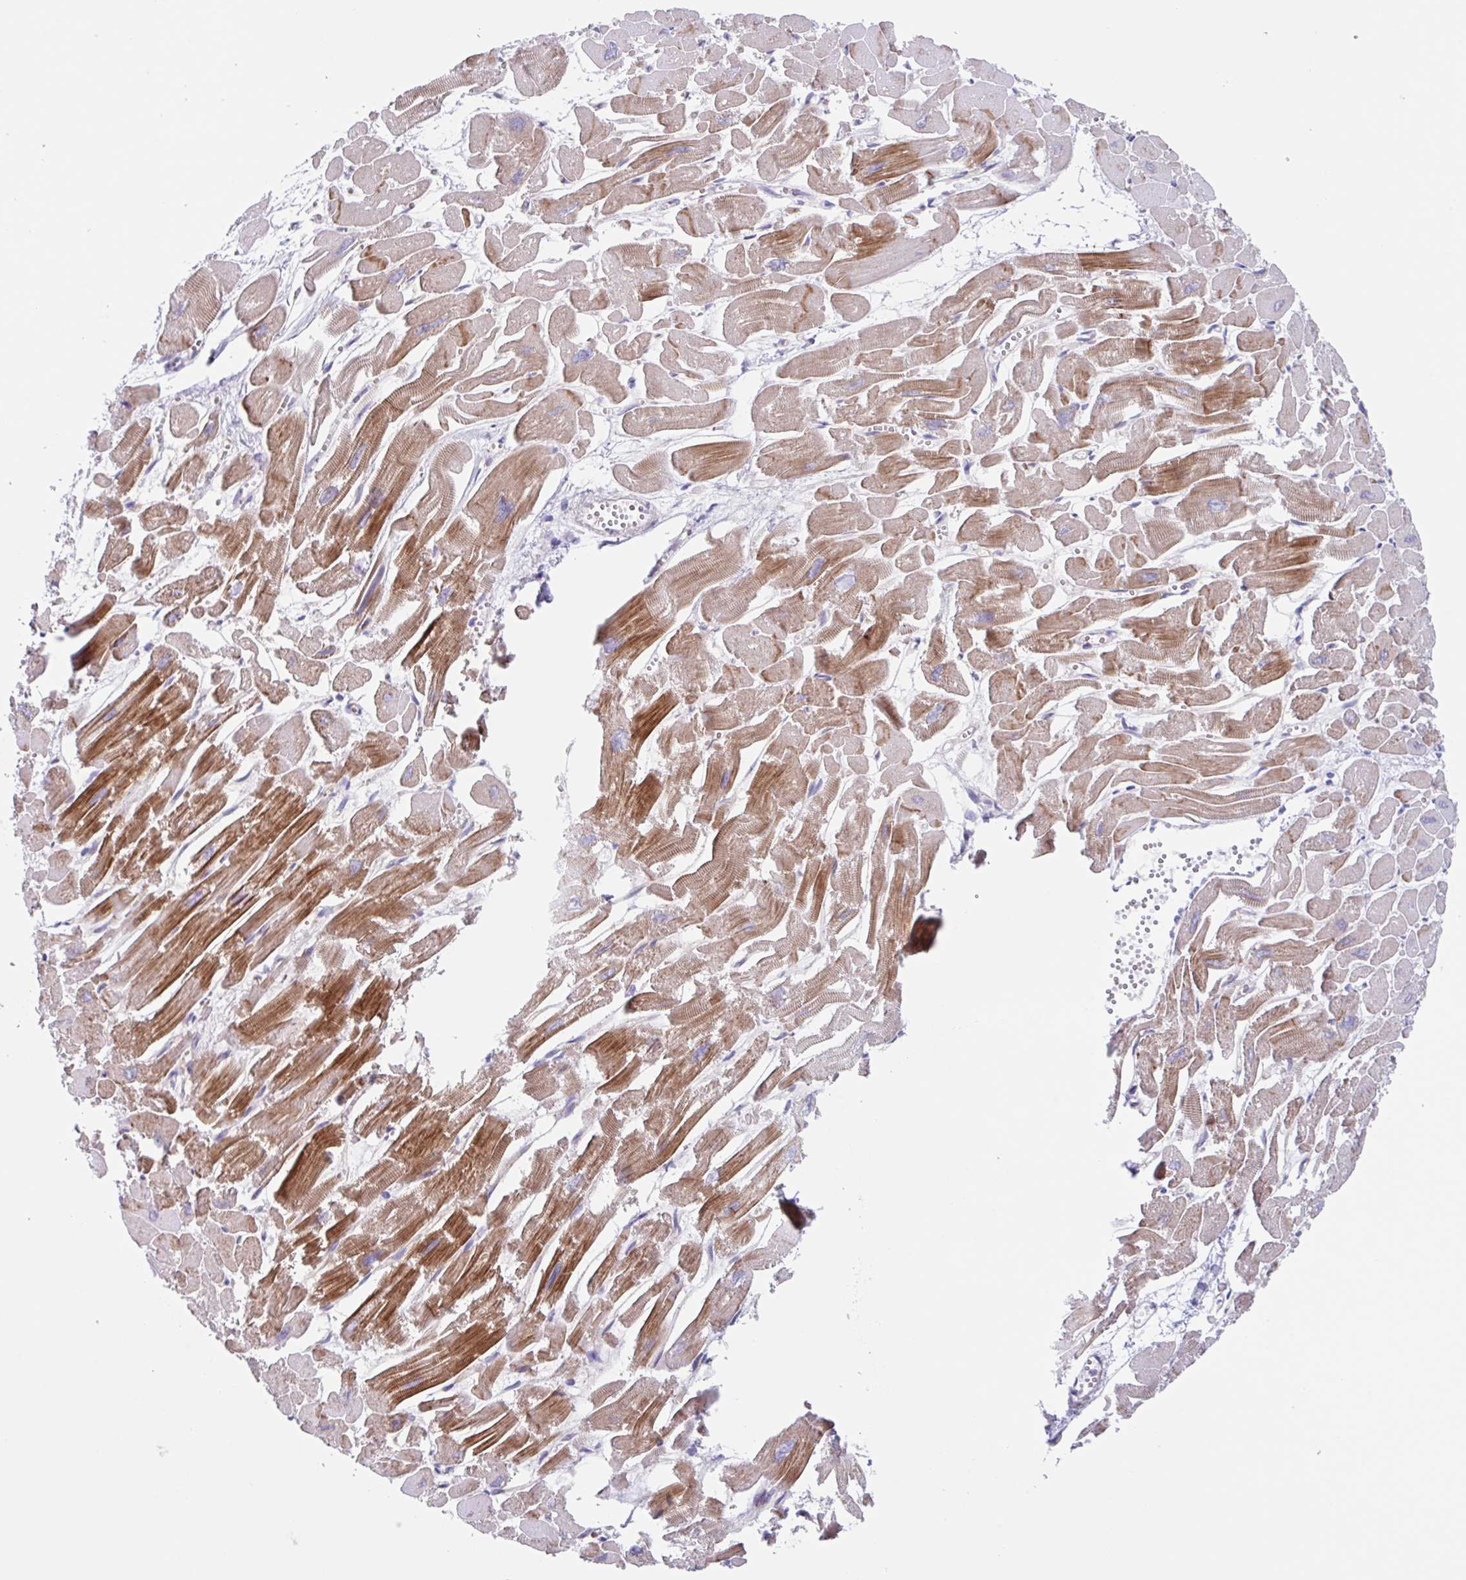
{"staining": {"intensity": "strong", "quantity": "25%-75%", "location": "cytoplasmic/membranous"}, "tissue": "heart muscle", "cell_type": "Cardiomyocytes", "image_type": "normal", "snomed": [{"axis": "morphology", "description": "Normal tissue, NOS"}, {"axis": "topography", "description": "Heart"}], "caption": "Immunohistochemical staining of unremarkable human heart muscle demonstrates high levels of strong cytoplasmic/membranous staining in approximately 25%-75% of cardiomyocytes. (Stains: DAB in brown, nuclei in blue, Microscopy: brightfield microscopy at high magnification).", "gene": "EHD4", "patient": {"sex": "male", "age": 54}}